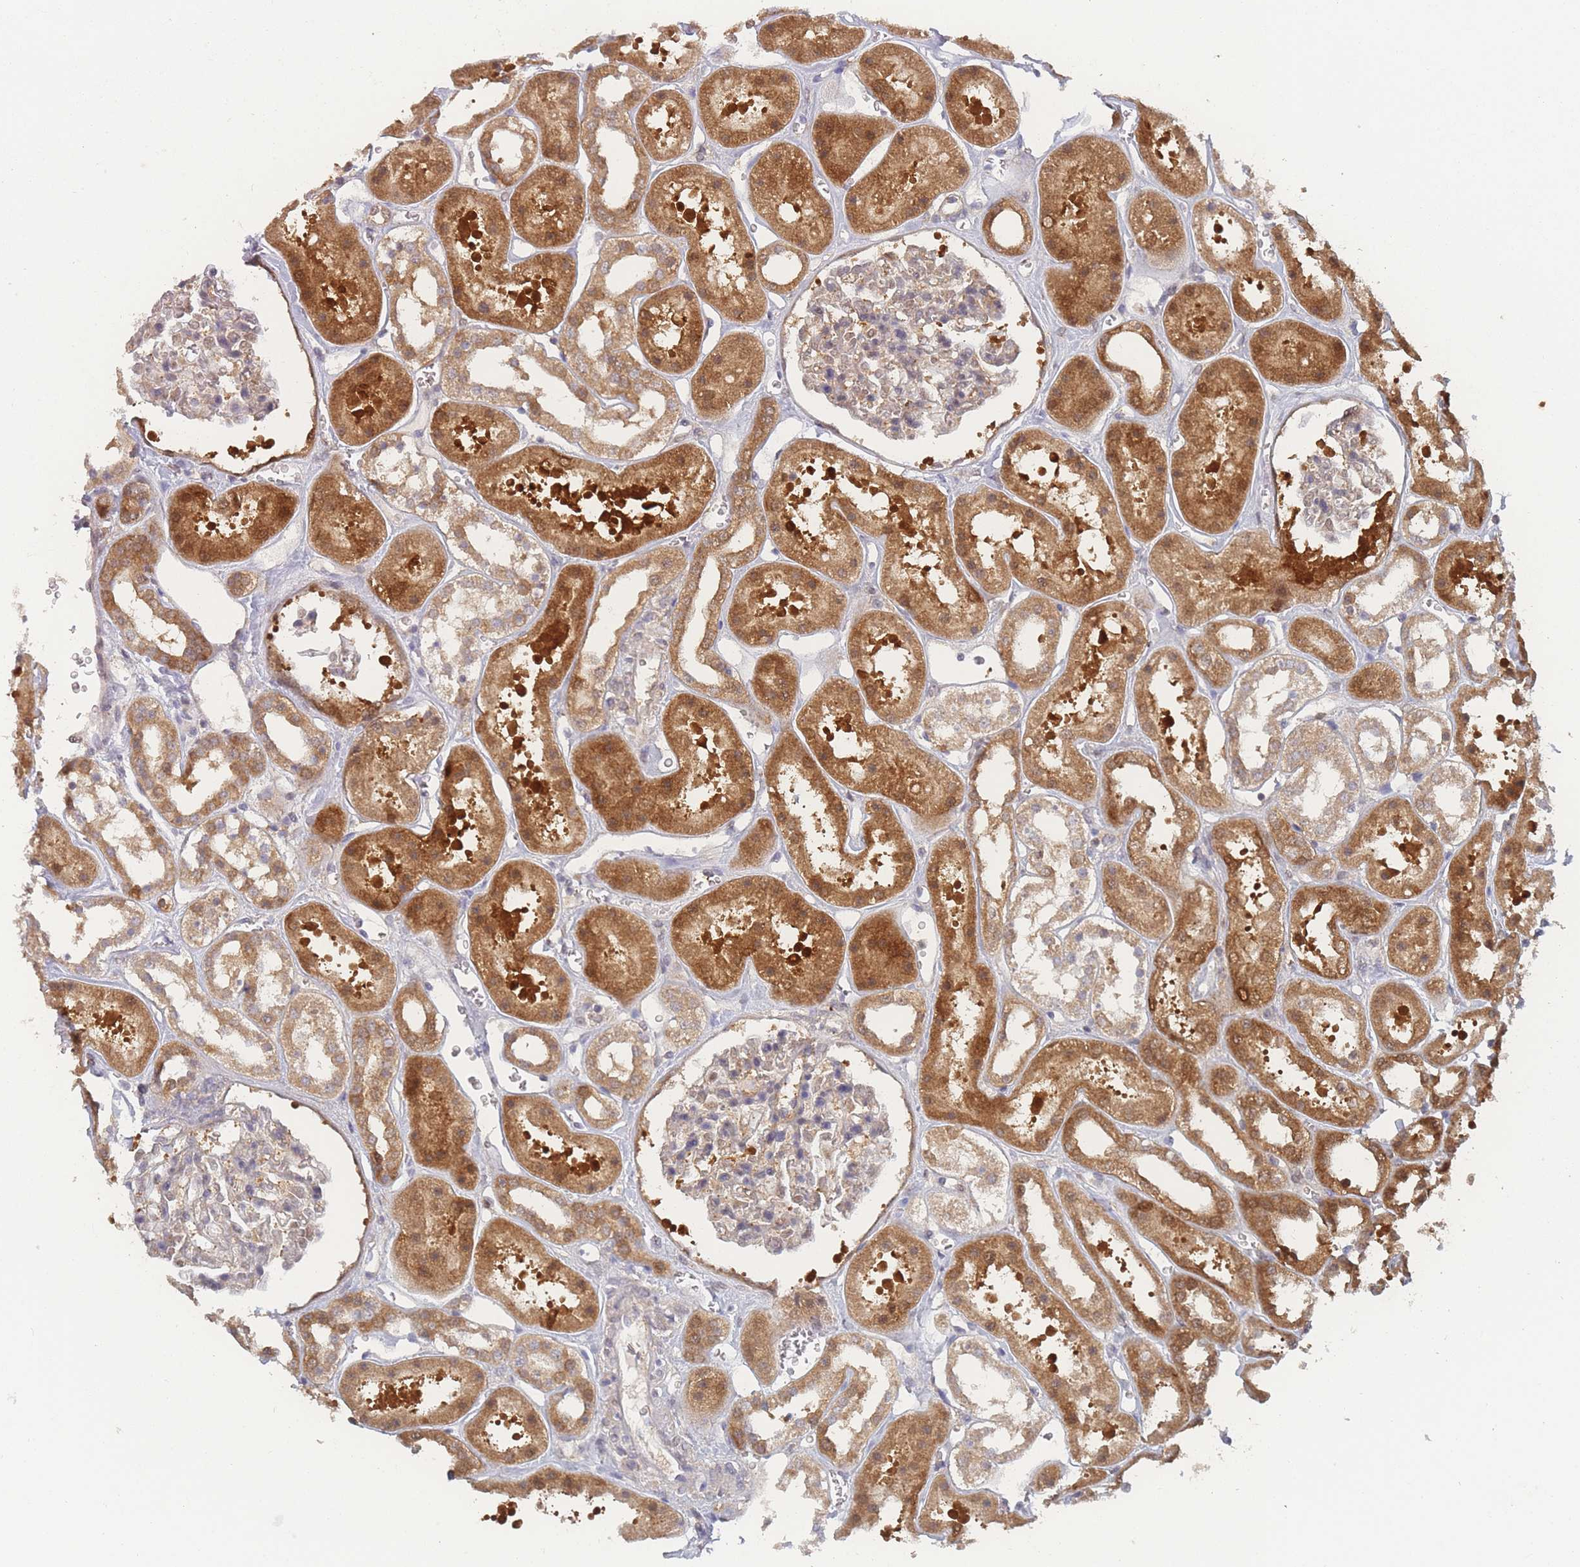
{"staining": {"intensity": "weak", "quantity": "25%-75%", "location": "cytoplasmic/membranous,nuclear"}, "tissue": "kidney", "cell_type": "Cells in glomeruli", "image_type": "normal", "snomed": [{"axis": "morphology", "description": "Normal tissue, NOS"}, {"axis": "topography", "description": "Kidney"}], "caption": "Kidney stained with DAB (3,3'-diaminobenzidine) immunohistochemistry exhibits low levels of weak cytoplasmic/membranous,nuclear positivity in about 25%-75% of cells in glomeruli. (Stains: DAB in brown, nuclei in blue, Microscopy: brightfield microscopy at high magnification).", "gene": "MRI1", "patient": {"sex": "female", "age": 41}}